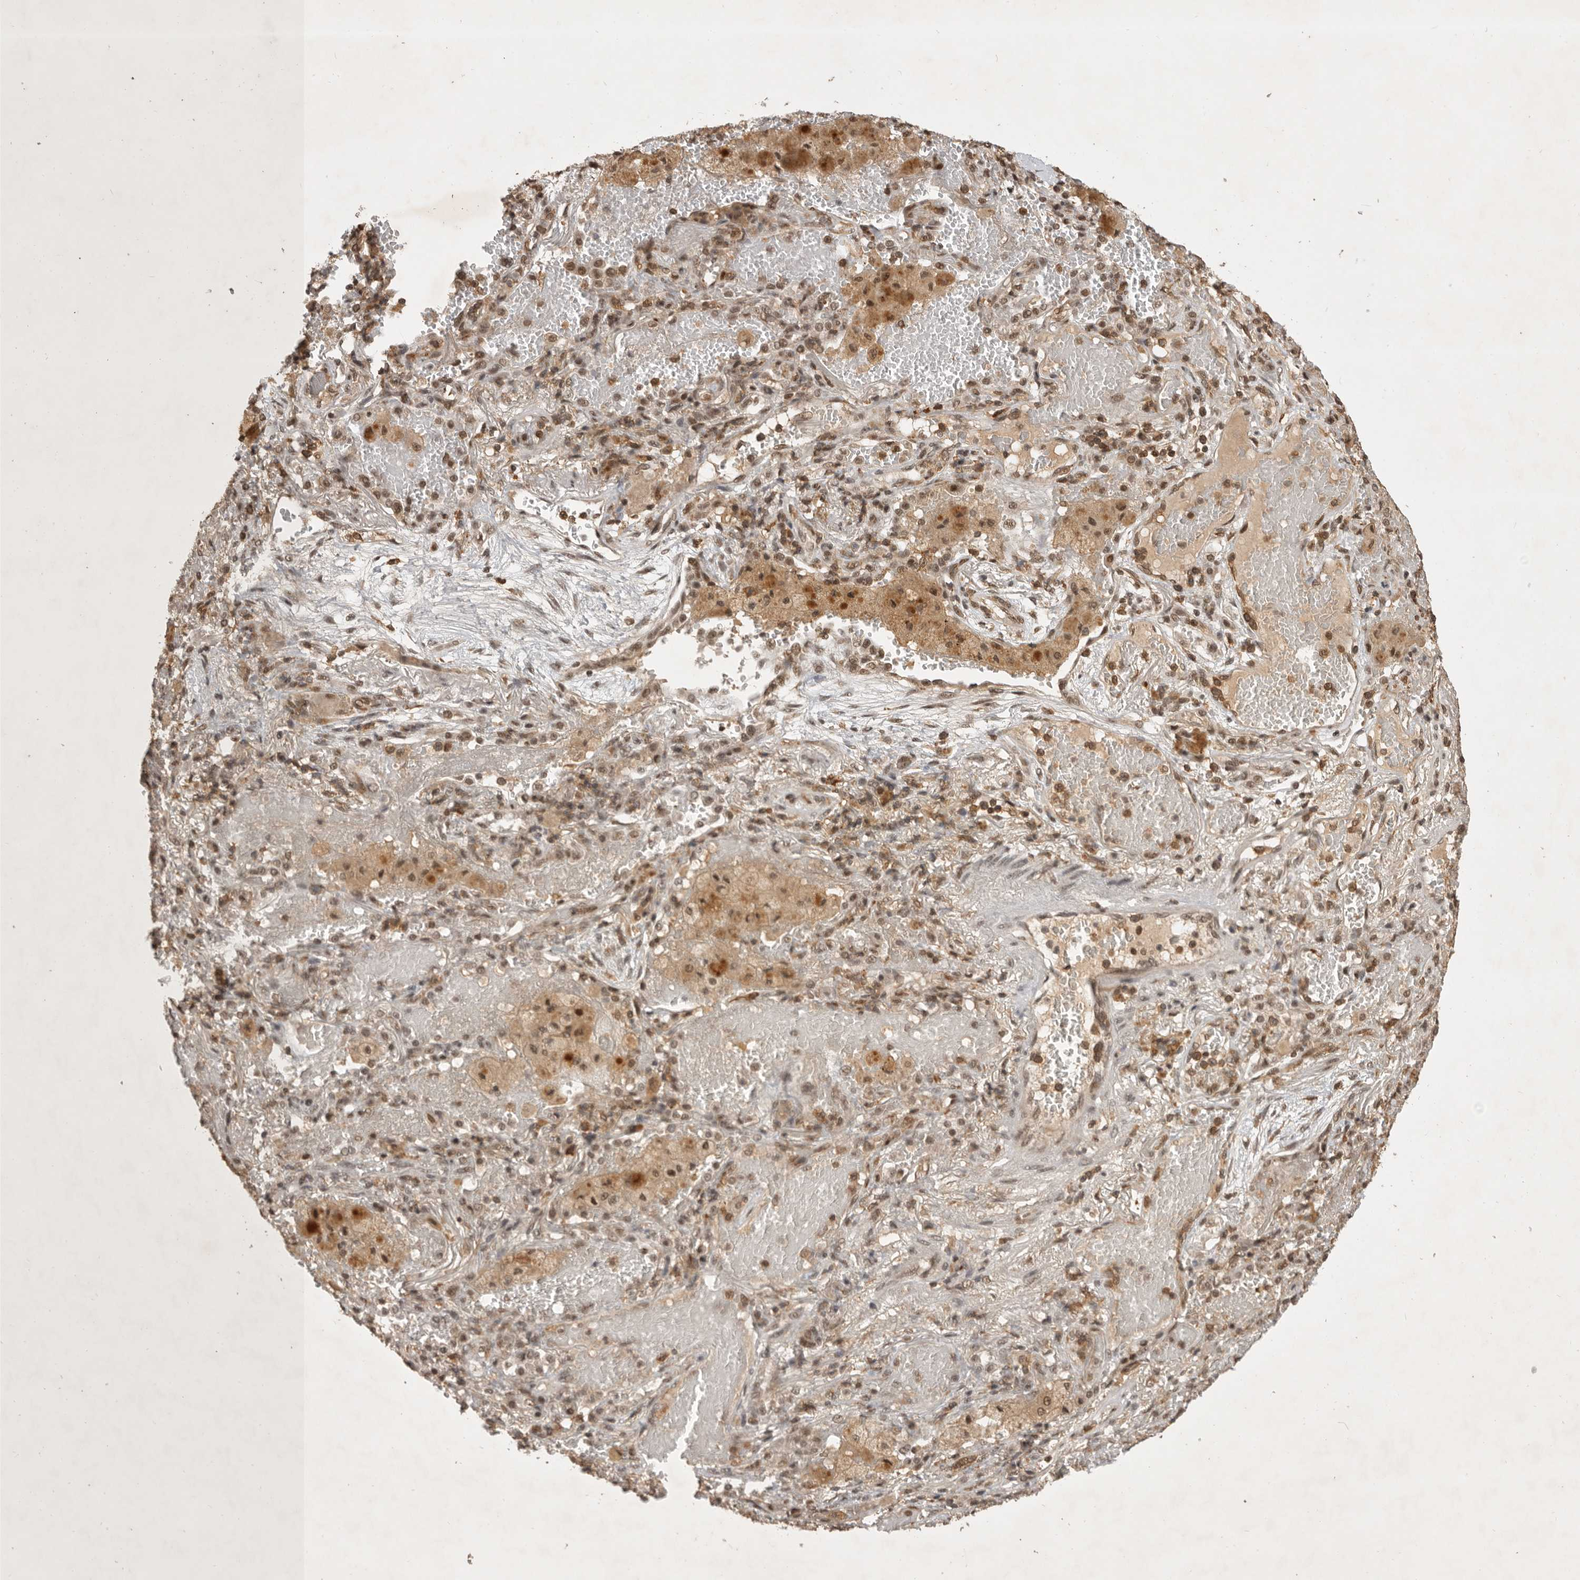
{"staining": {"intensity": "moderate", "quantity": ">75%", "location": "nuclear"}, "tissue": "lung cancer", "cell_type": "Tumor cells", "image_type": "cancer", "snomed": [{"axis": "morphology", "description": "Squamous cell carcinoma, NOS"}, {"axis": "topography", "description": "Lung"}], "caption": "Moderate nuclear protein positivity is appreciated in about >75% of tumor cells in lung squamous cell carcinoma. (DAB IHC with brightfield microscopy, high magnification).", "gene": "CBLL1", "patient": {"sex": "male", "age": 61}}